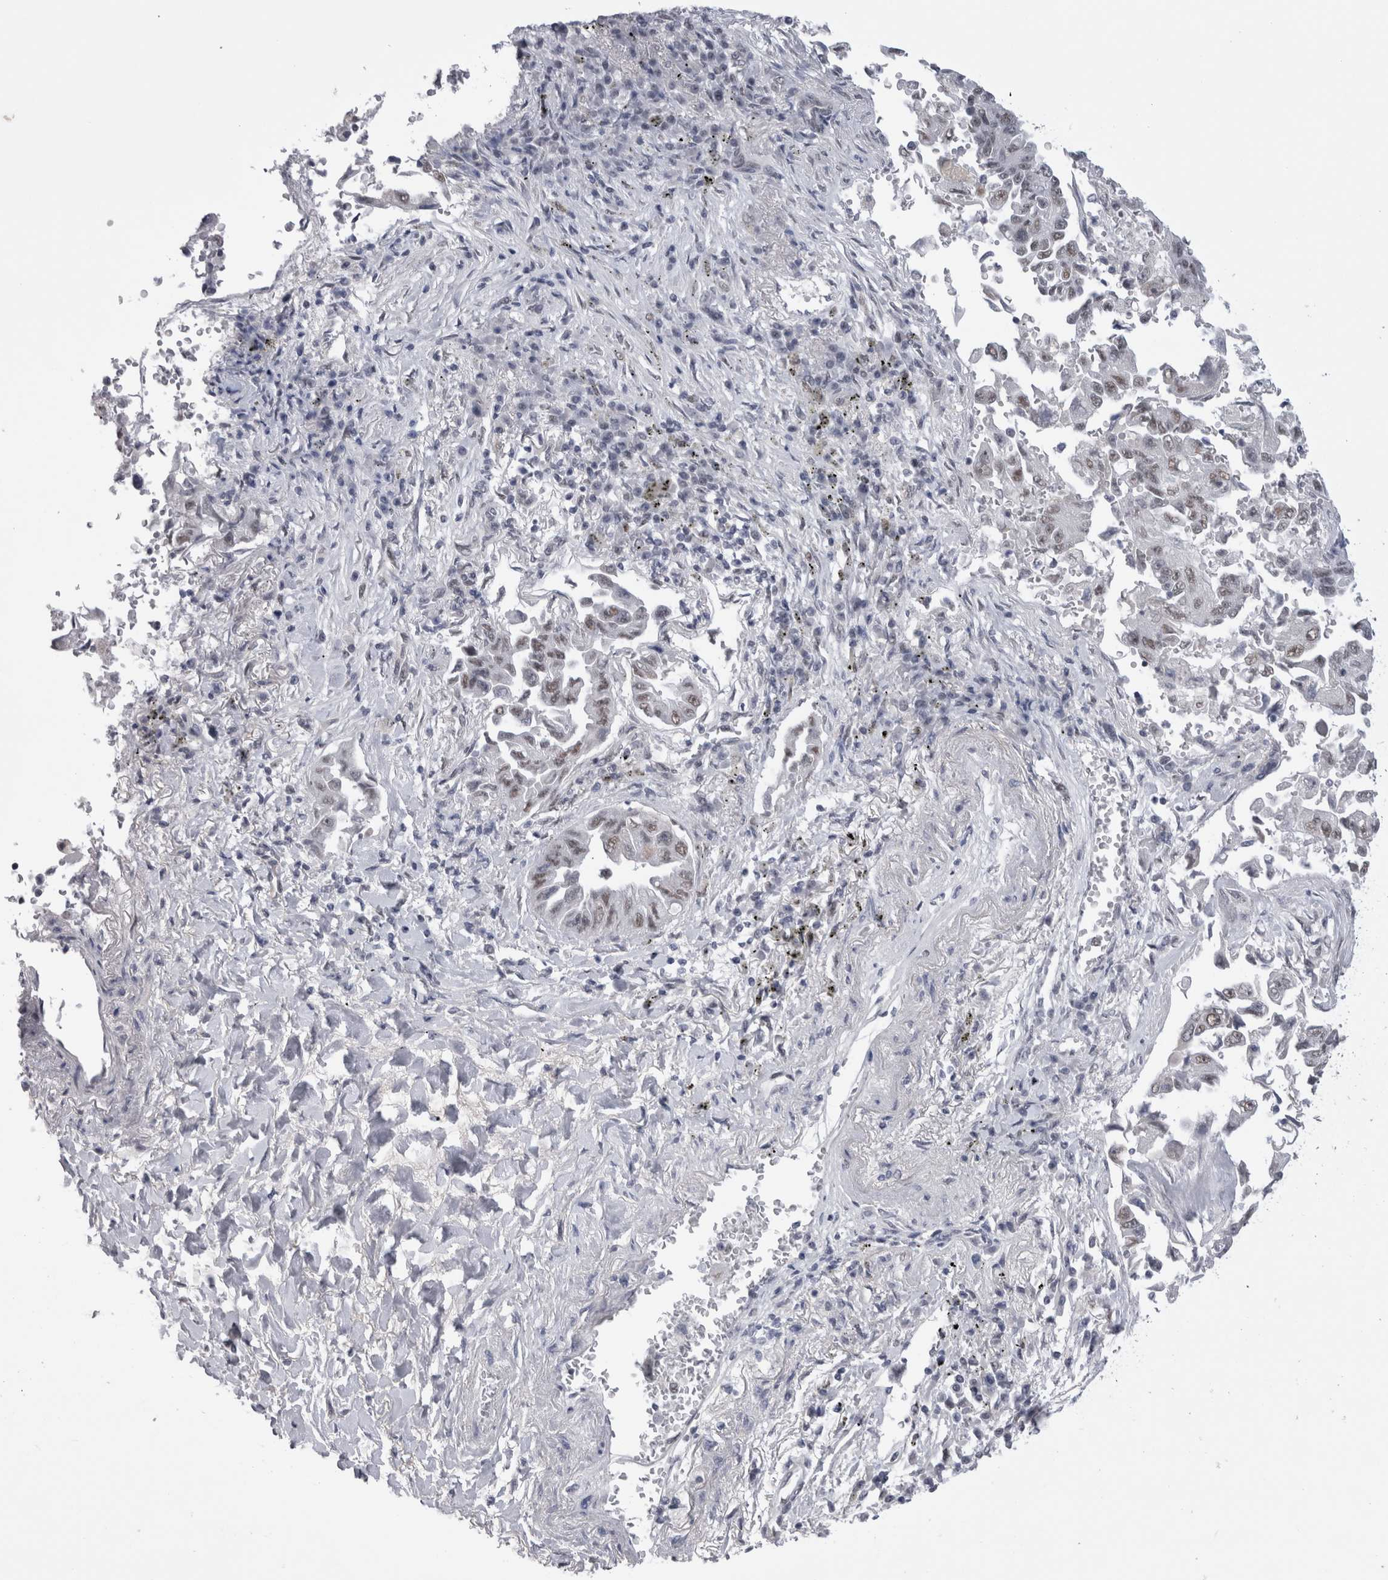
{"staining": {"intensity": "weak", "quantity": "<25%", "location": "nuclear"}, "tissue": "lung cancer", "cell_type": "Tumor cells", "image_type": "cancer", "snomed": [{"axis": "morphology", "description": "Adenocarcinoma, NOS"}, {"axis": "topography", "description": "Lung"}], "caption": "Immunohistochemistry (IHC) photomicrograph of human lung adenocarcinoma stained for a protein (brown), which reveals no positivity in tumor cells. (Brightfield microscopy of DAB (3,3'-diaminobenzidine) immunohistochemistry at high magnification).", "gene": "API5", "patient": {"sex": "female", "age": 51}}